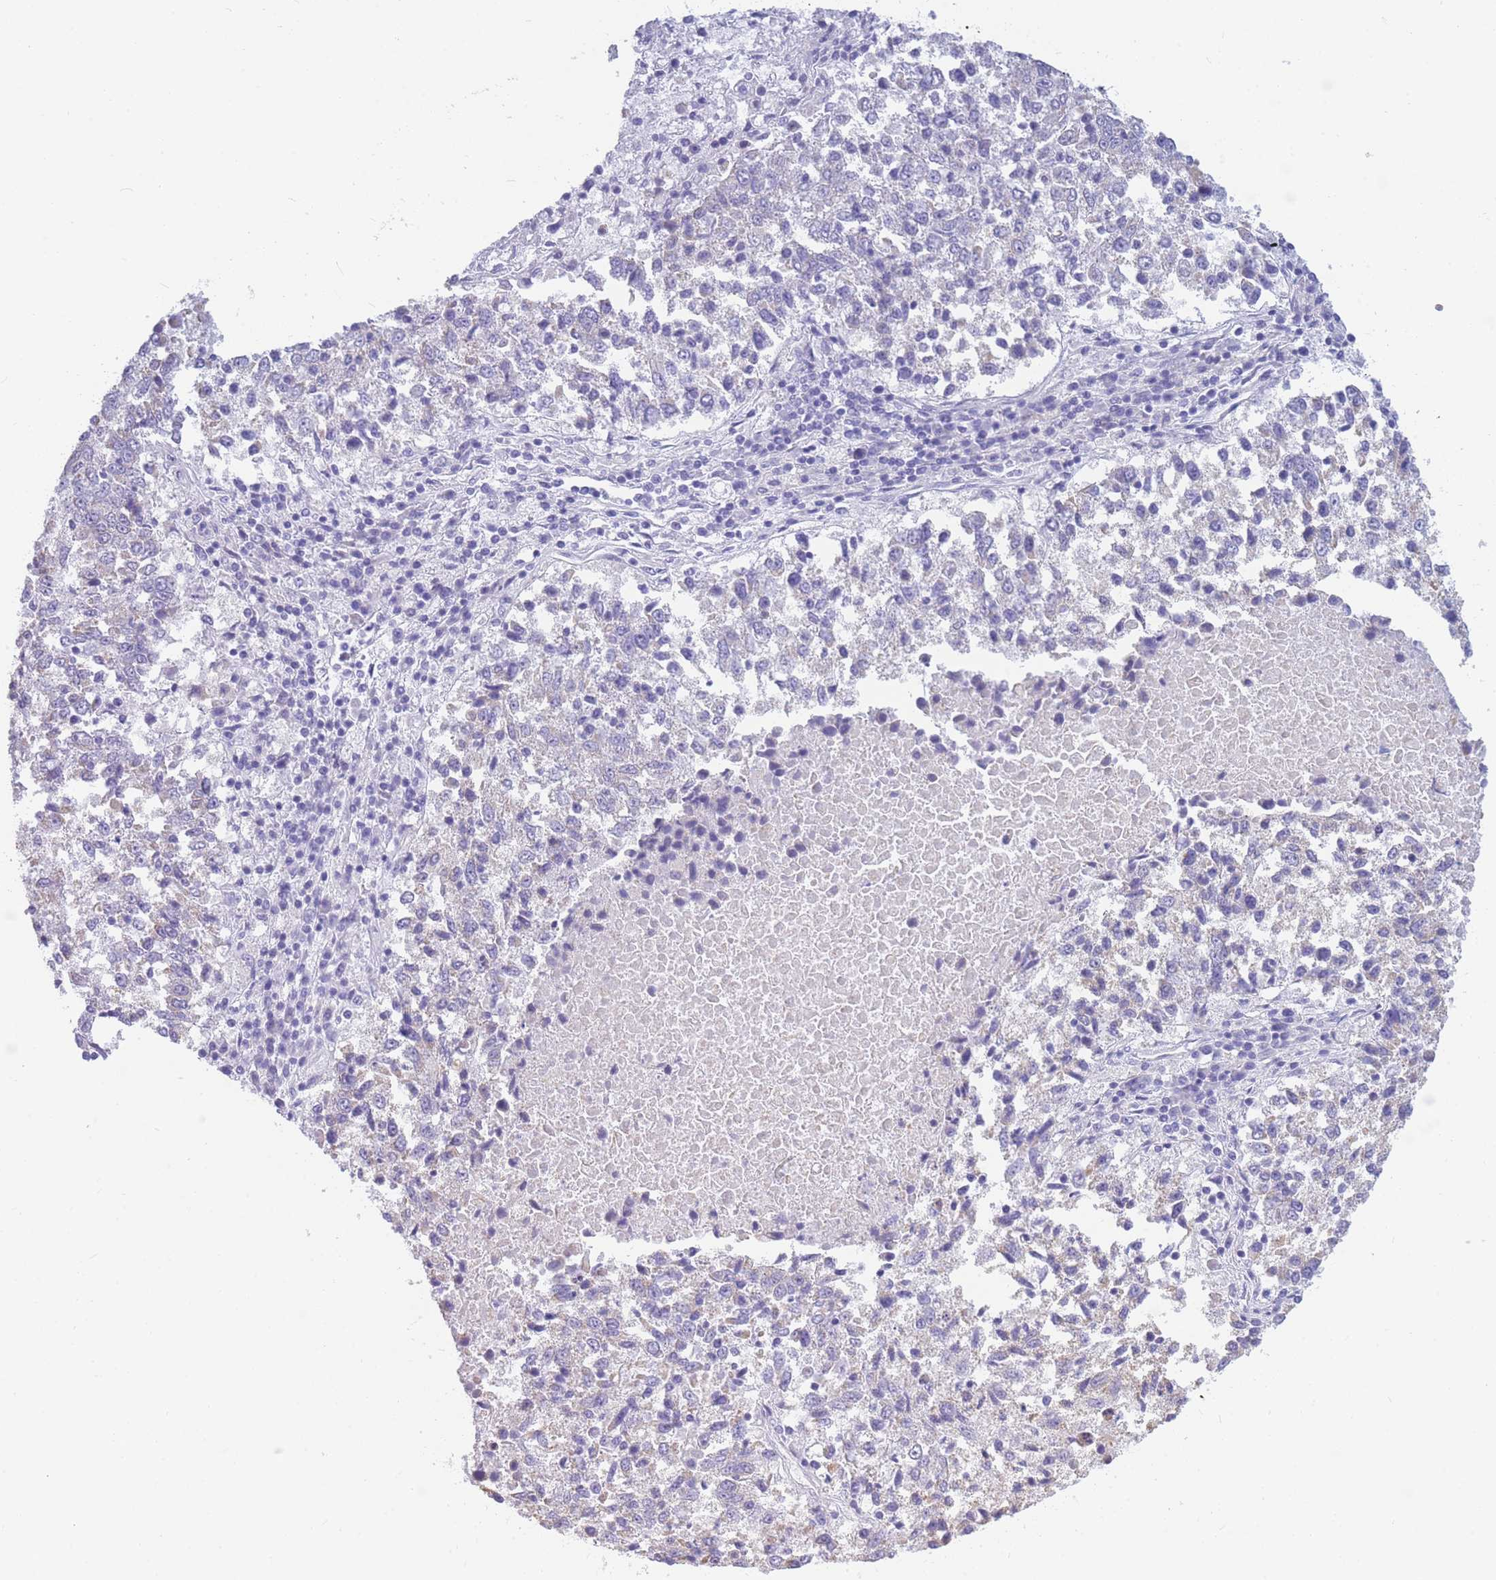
{"staining": {"intensity": "negative", "quantity": "none", "location": "none"}, "tissue": "lung cancer", "cell_type": "Tumor cells", "image_type": "cancer", "snomed": [{"axis": "morphology", "description": "Squamous cell carcinoma, NOS"}, {"axis": "topography", "description": "Lung"}], "caption": "The IHC micrograph has no significant staining in tumor cells of lung squamous cell carcinoma tissue. Brightfield microscopy of immunohistochemistry (IHC) stained with DAB (brown) and hematoxylin (blue), captured at high magnification.", "gene": "DHRS11", "patient": {"sex": "male", "age": 73}}